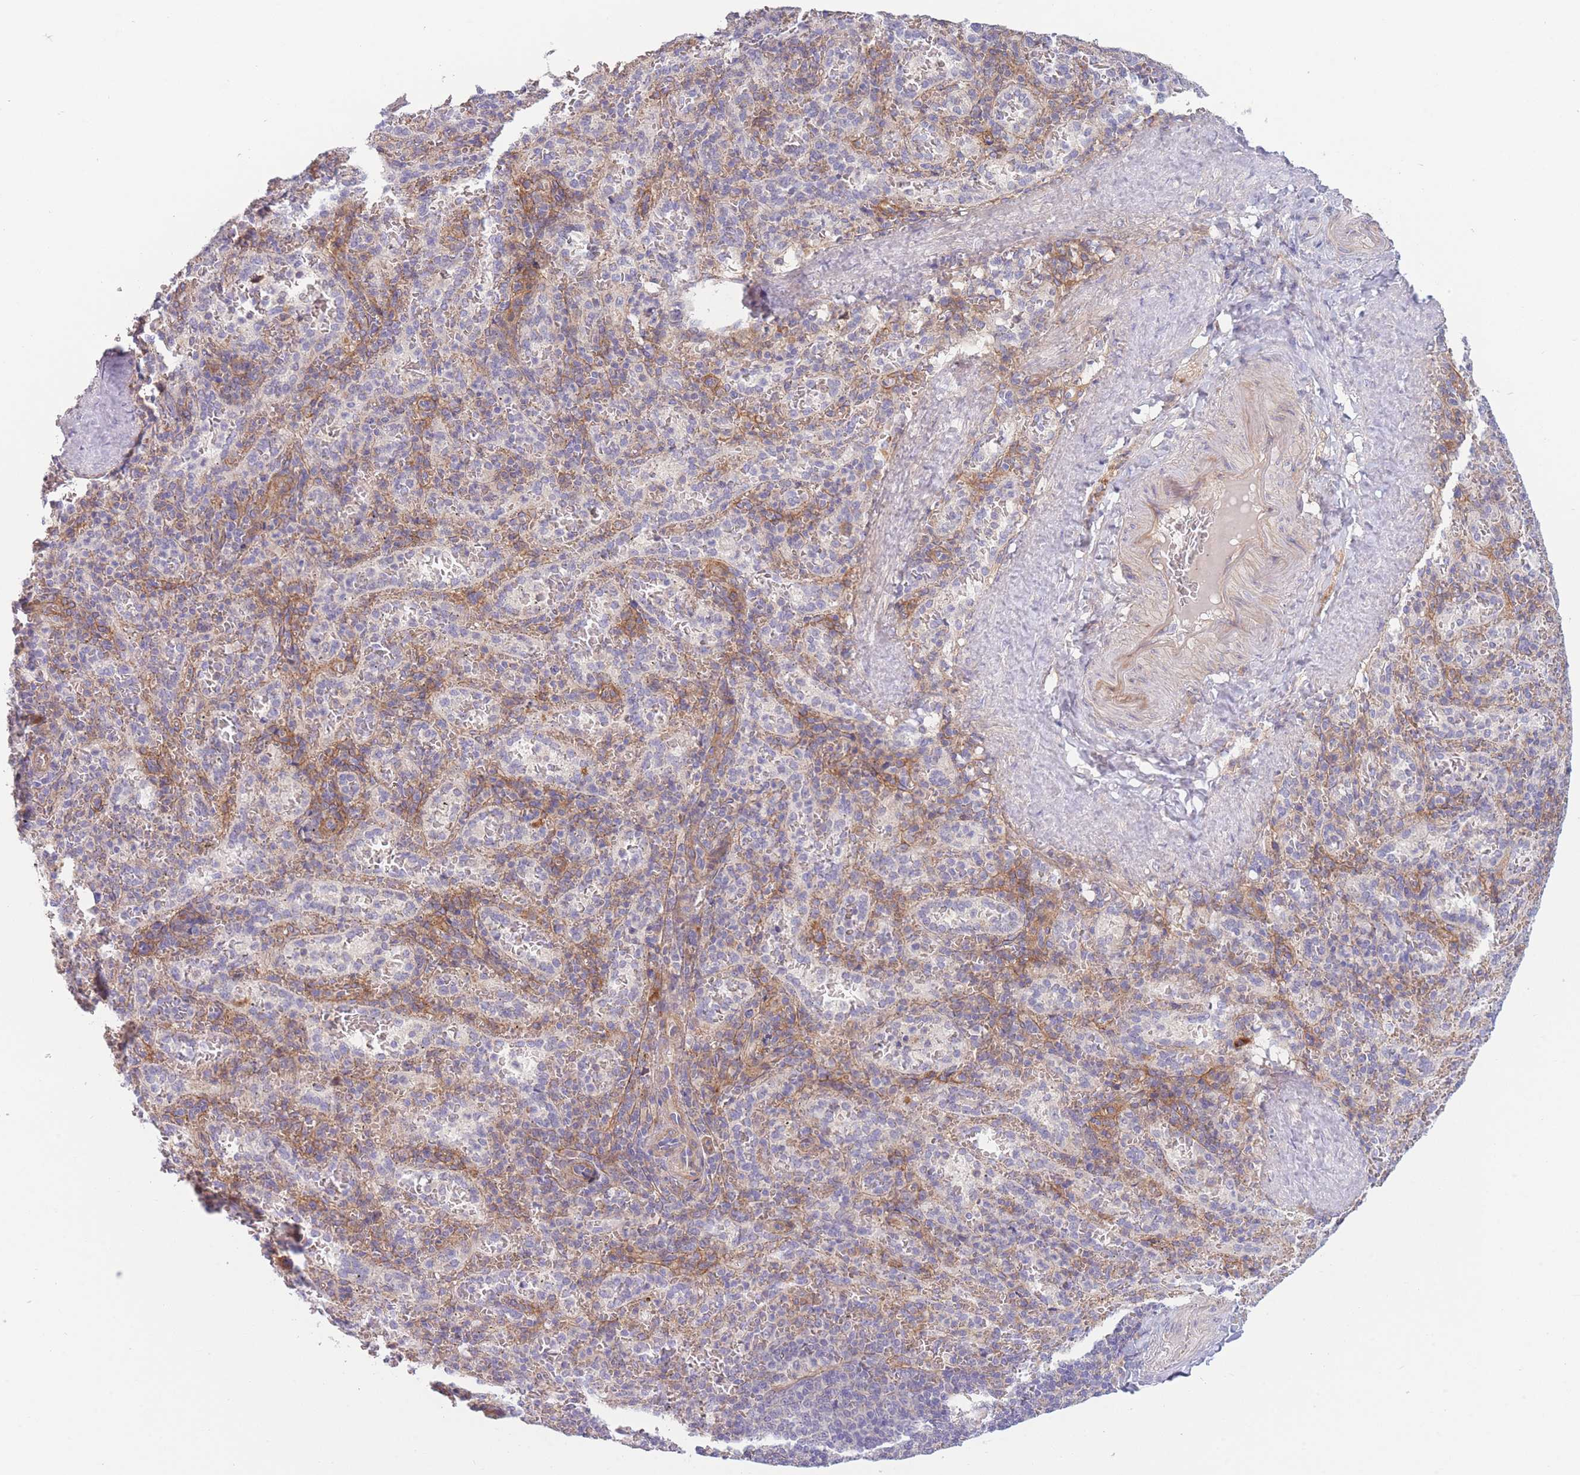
{"staining": {"intensity": "negative", "quantity": "none", "location": "none"}, "tissue": "spleen", "cell_type": "Cells in red pulp", "image_type": "normal", "snomed": [{"axis": "morphology", "description": "Normal tissue, NOS"}, {"axis": "topography", "description": "Spleen"}], "caption": "Micrograph shows no significant protein expression in cells in red pulp of benign spleen. (Stains: DAB (3,3'-diaminobenzidine) immunohistochemistry (IHC) with hematoxylin counter stain, Microscopy: brightfield microscopy at high magnification).", "gene": "WDR93", "patient": {"sex": "female", "age": 21}}